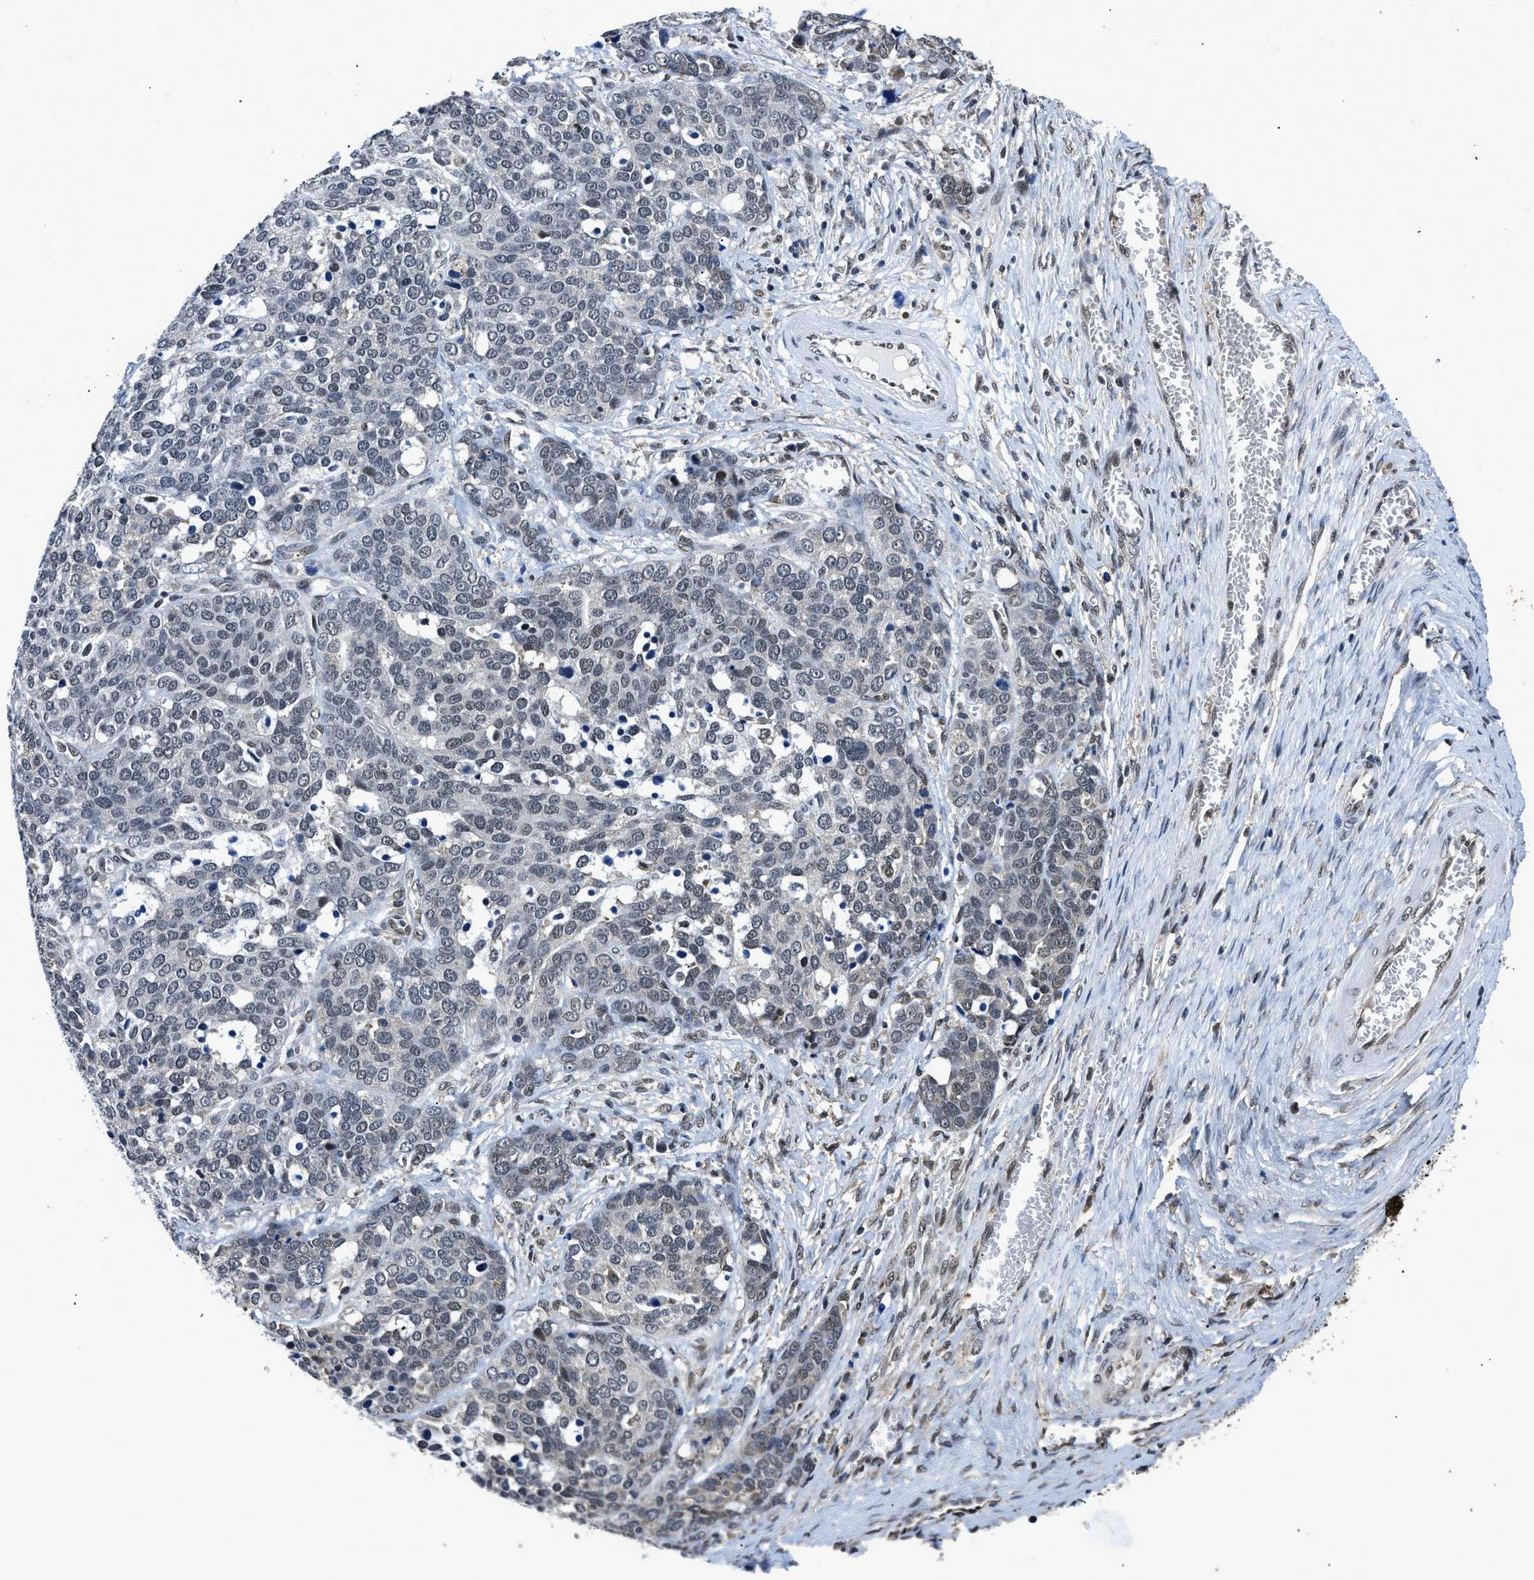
{"staining": {"intensity": "moderate", "quantity": "<25%", "location": "nuclear"}, "tissue": "ovarian cancer", "cell_type": "Tumor cells", "image_type": "cancer", "snomed": [{"axis": "morphology", "description": "Cystadenocarcinoma, serous, NOS"}, {"axis": "topography", "description": "Ovary"}], "caption": "Immunohistochemistry (IHC) micrograph of neoplastic tissue: human ovarian cancer stained using immunohistochemistry (IHC) demonstrates low levels of moderate protein expression localized specifically in the nuclear of tumor cells, appearing as a nuclear brown color.", "gene": "HNRNPH2", "patient": {"sex": "female", "age": 44}}